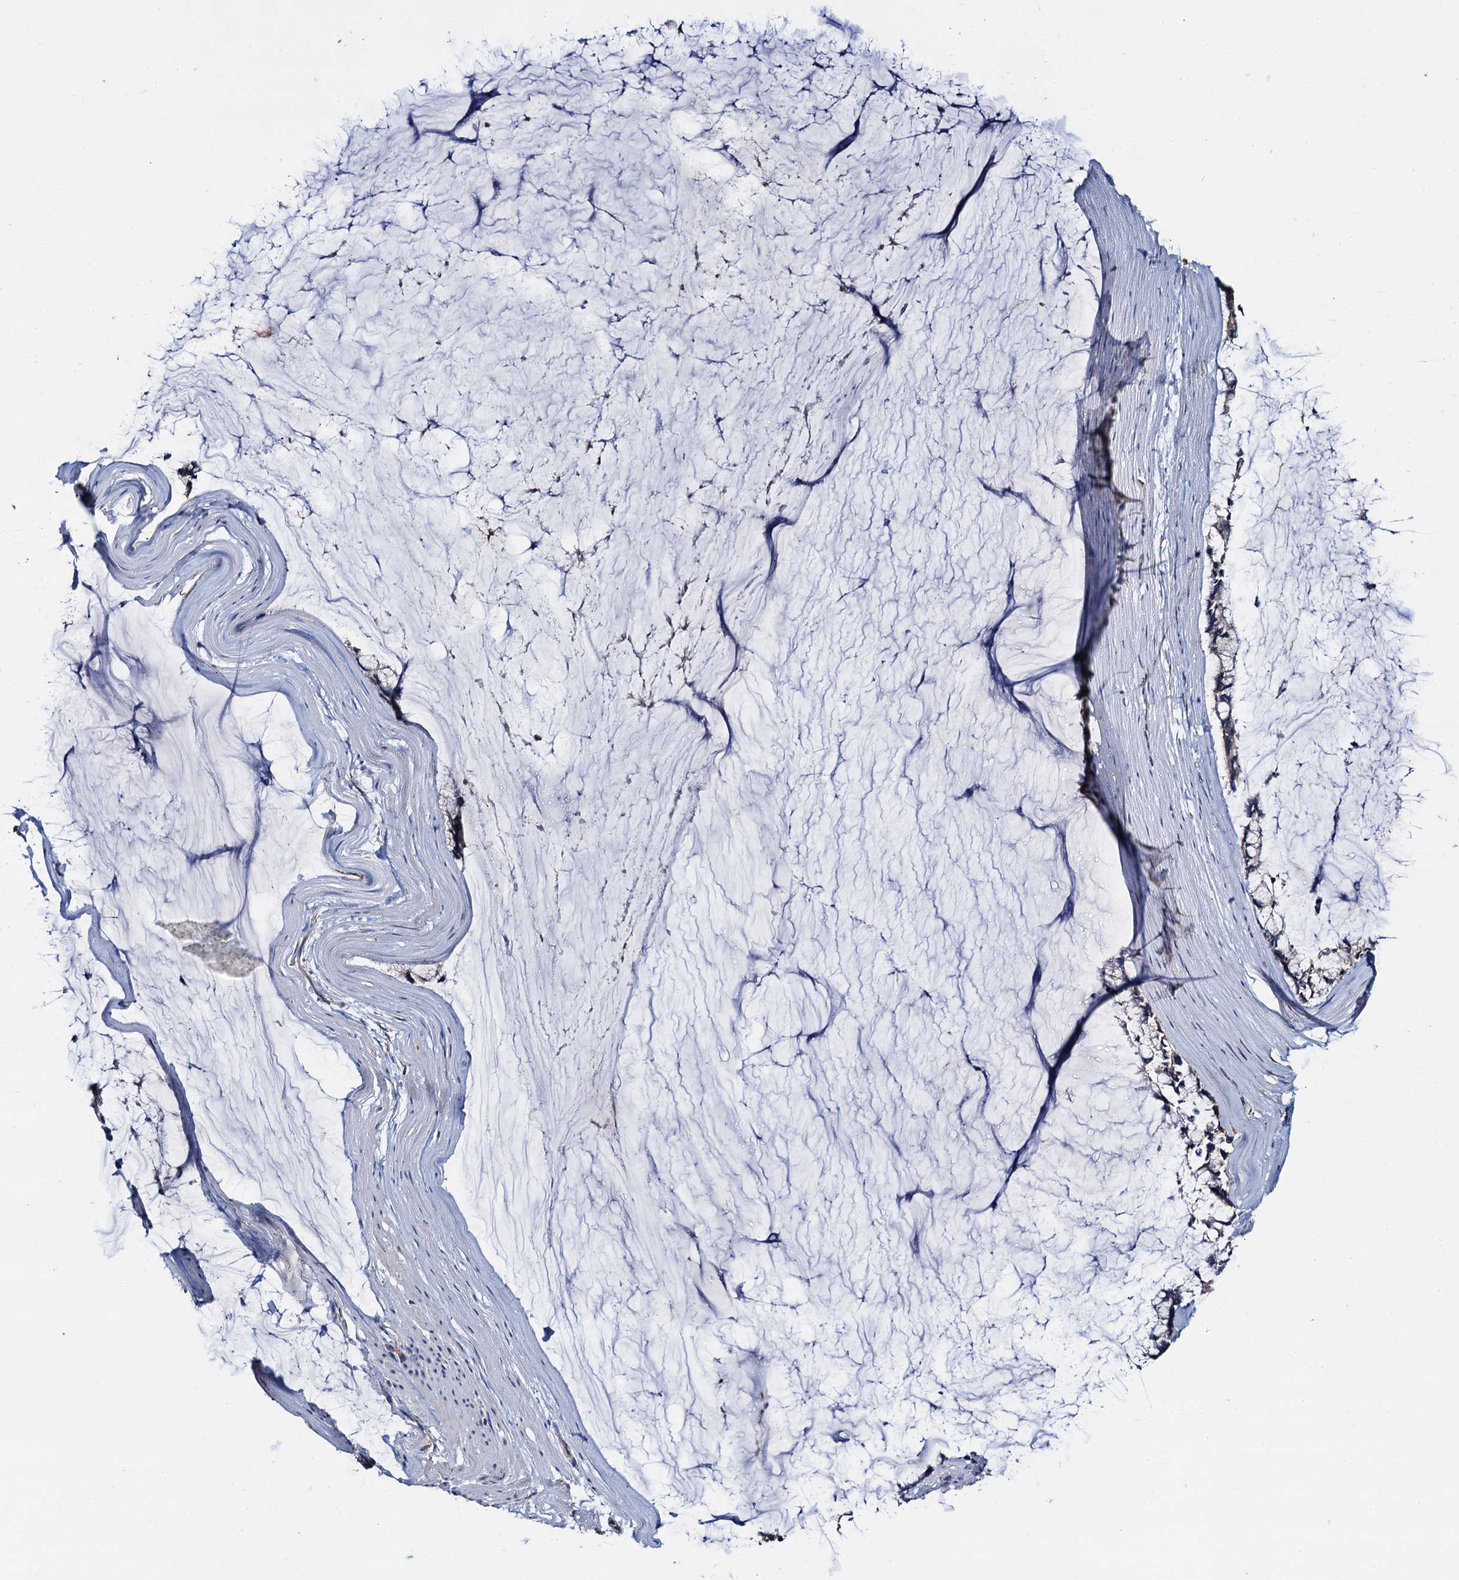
{"staining": {"intensity": "negative", "quantity": "none", "location": "none"}, "tissue": "ovarian cancer", "cell_type": "Tumor cells", "image_type": "cancer", "snomed": [{"axis": "morphology", "description": "Cystadenocarcinoma, mucinous, NOS"}, {"axis": "topography", "description": "Ovary"}], "caption": "This is an IHC micrograph of human ovarian cancer (mucinous cystadenocarcinoma). There is no staining in tumor cells.", "gene": "ADCY9", "patient": {"sex": "female", "age": 39}}